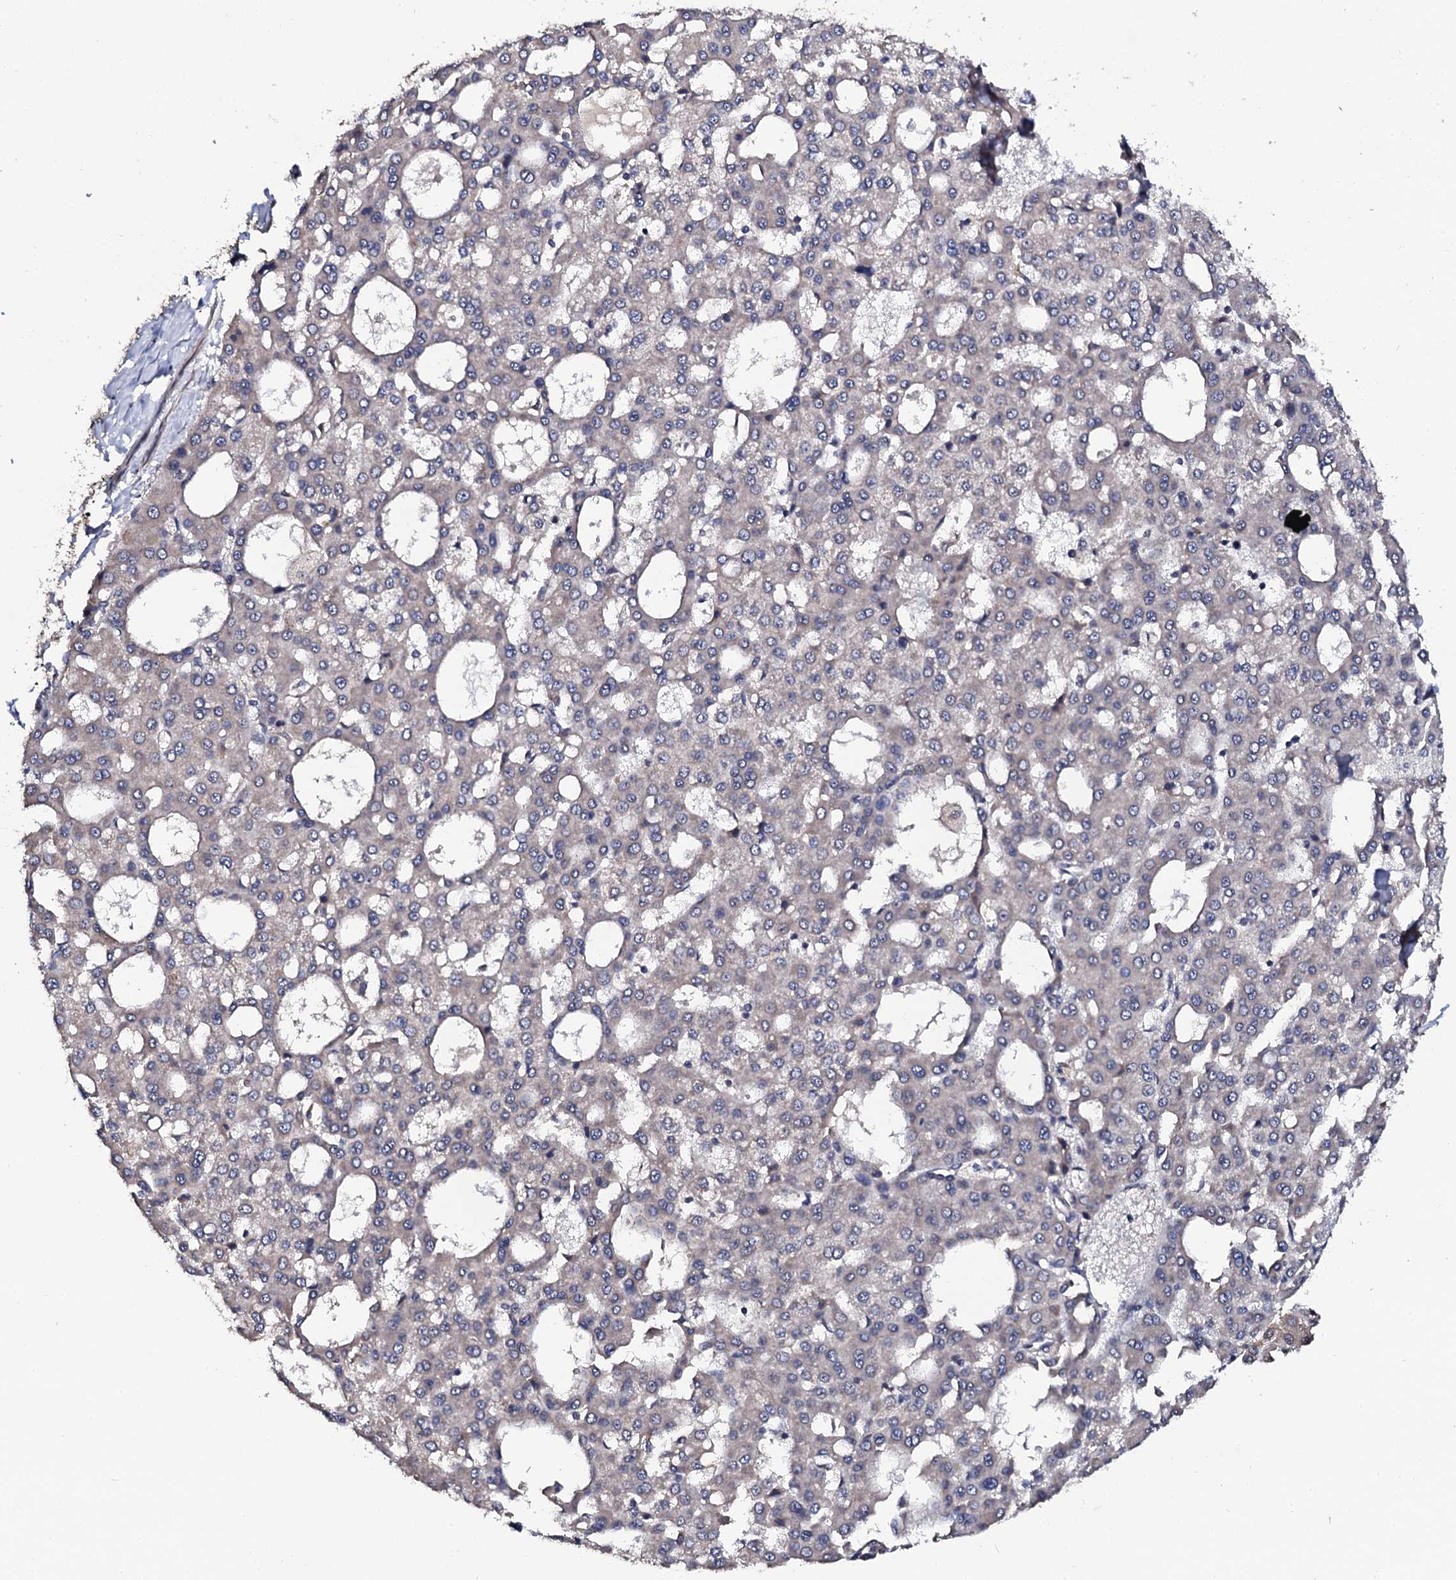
{"staining": {"intensity": "negative", "quantity": "none", "location": "none"}, "tissue": "liver cancer", "cell_type": "Tumor cells", "image_type": "cancer", "snomed": [{"axis": "morphology", "description": "Carcinoma, Hepatocellular, NOS"}, {"axis": "topography", "description": "Liver"}], "caption": "Human hepatocellular carcinoma (liver) stained for a protein using immunohistochemistry exhibits no expression in tumor cells.", "gene": "IP6K1", "patient": {"sex": "male", "age": 47}}